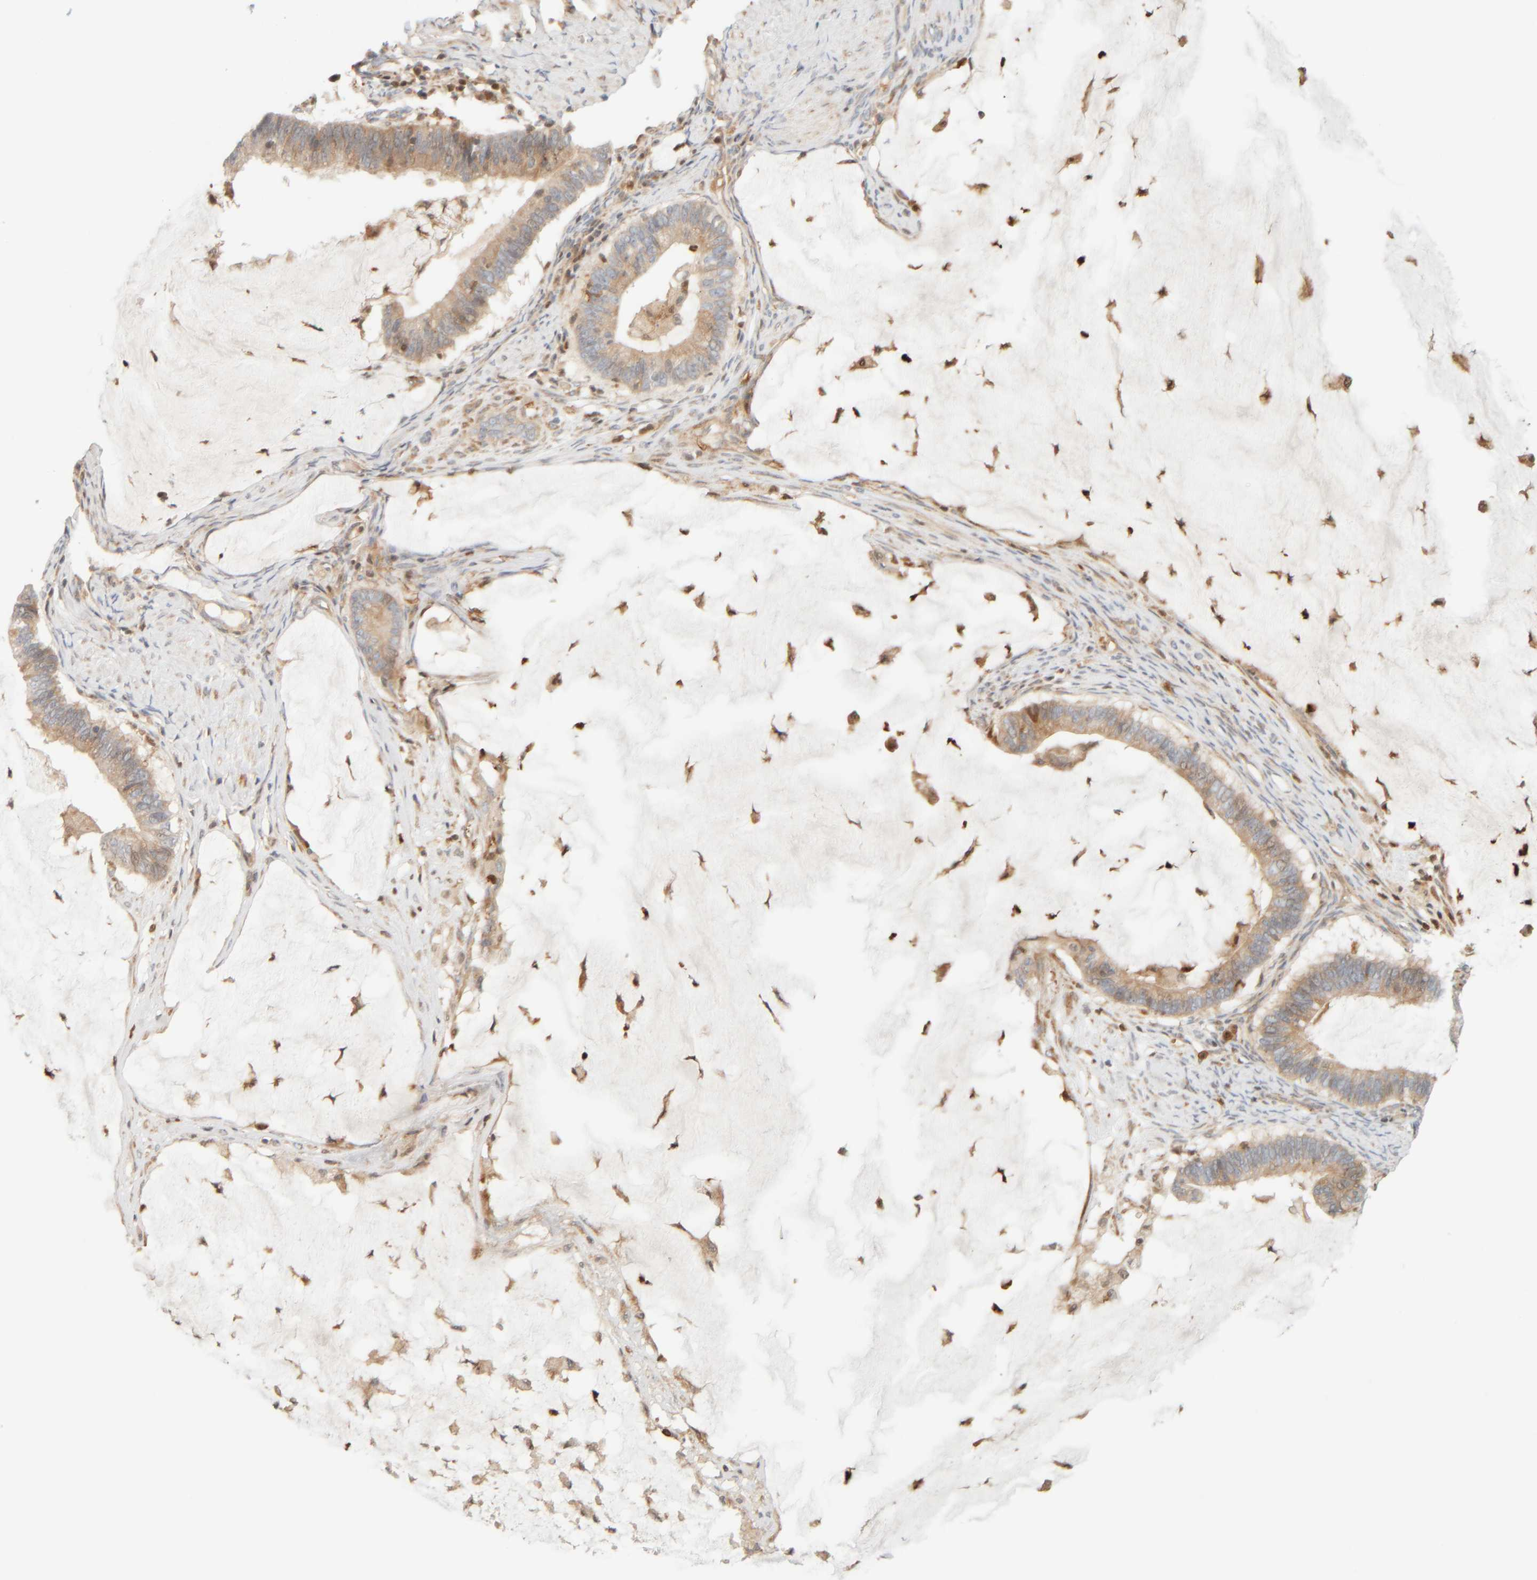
{"staining": {"intensity": "moderate", "quantity": "25%-75%", "location": "cytoplasmic/membranous"}, "tissue": "ovarian cancer", "cell_type": "Tumor cells", "image_type": "cancer", "snomed": [{"axis": "morphology", "description": "Cystadenocarcinoma, mucinous, NOS"}, {"axis": "topography", "description": "Ovary"}], "caption": "Immunohistochemical staining of mucinous cystadenocarcinoma (ovarian) exhibits medium levels of moderate cytoplasmic/membranous expression in approximately 25%-75% of tumor cells. The protein of interest is shown in brown color, while the nuclei are stained blue.", "gene": "PTGES3L-AARSD1", "patient": {"sex": "female", "age": 61}}